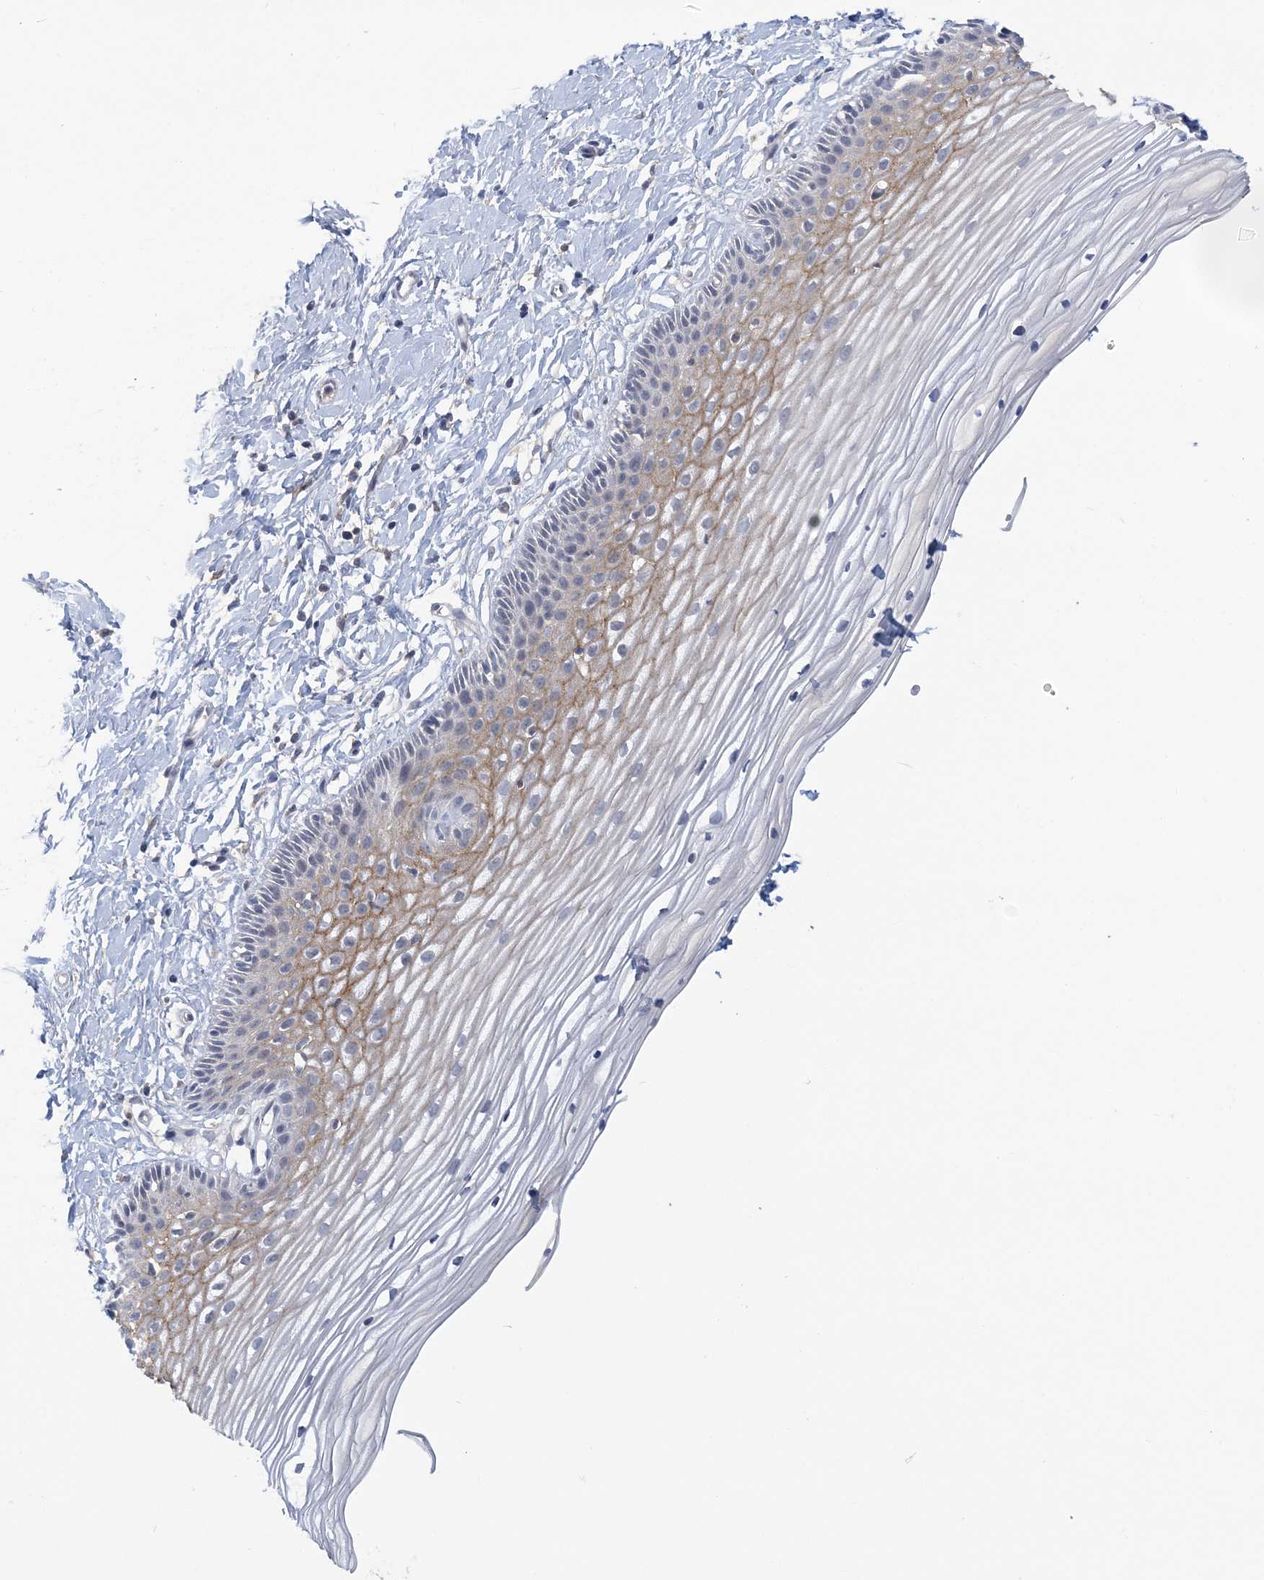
{"staining": {"intensity": "moderate", "quantity": "25%-75%", "location": "cytoplasmic/membranous"}, "tissue": "vagina", "cell_type": "Squamous epithelial cells", "image_type": "normal", "snomed": [{"axis": "morphology", "description": "Normal tissue, NOS"}, {"axis": "topography", "description": "Vagina"}, {"axis": "topography", "description": "Cervix"}], "caption": "Immunohistochemistry (IHC) of benign vagina displays medium levels of moderate cytoplasmic/membranous positivity in about 25%-75% of squamous epithelial cells. The staining is performed using DAB brown chromogen to label protein expression. The nuclei are counter-stained blue using hematoxylin.", "gene": "ANKRD35", "patient": {"sex": "female", "age": 40}}